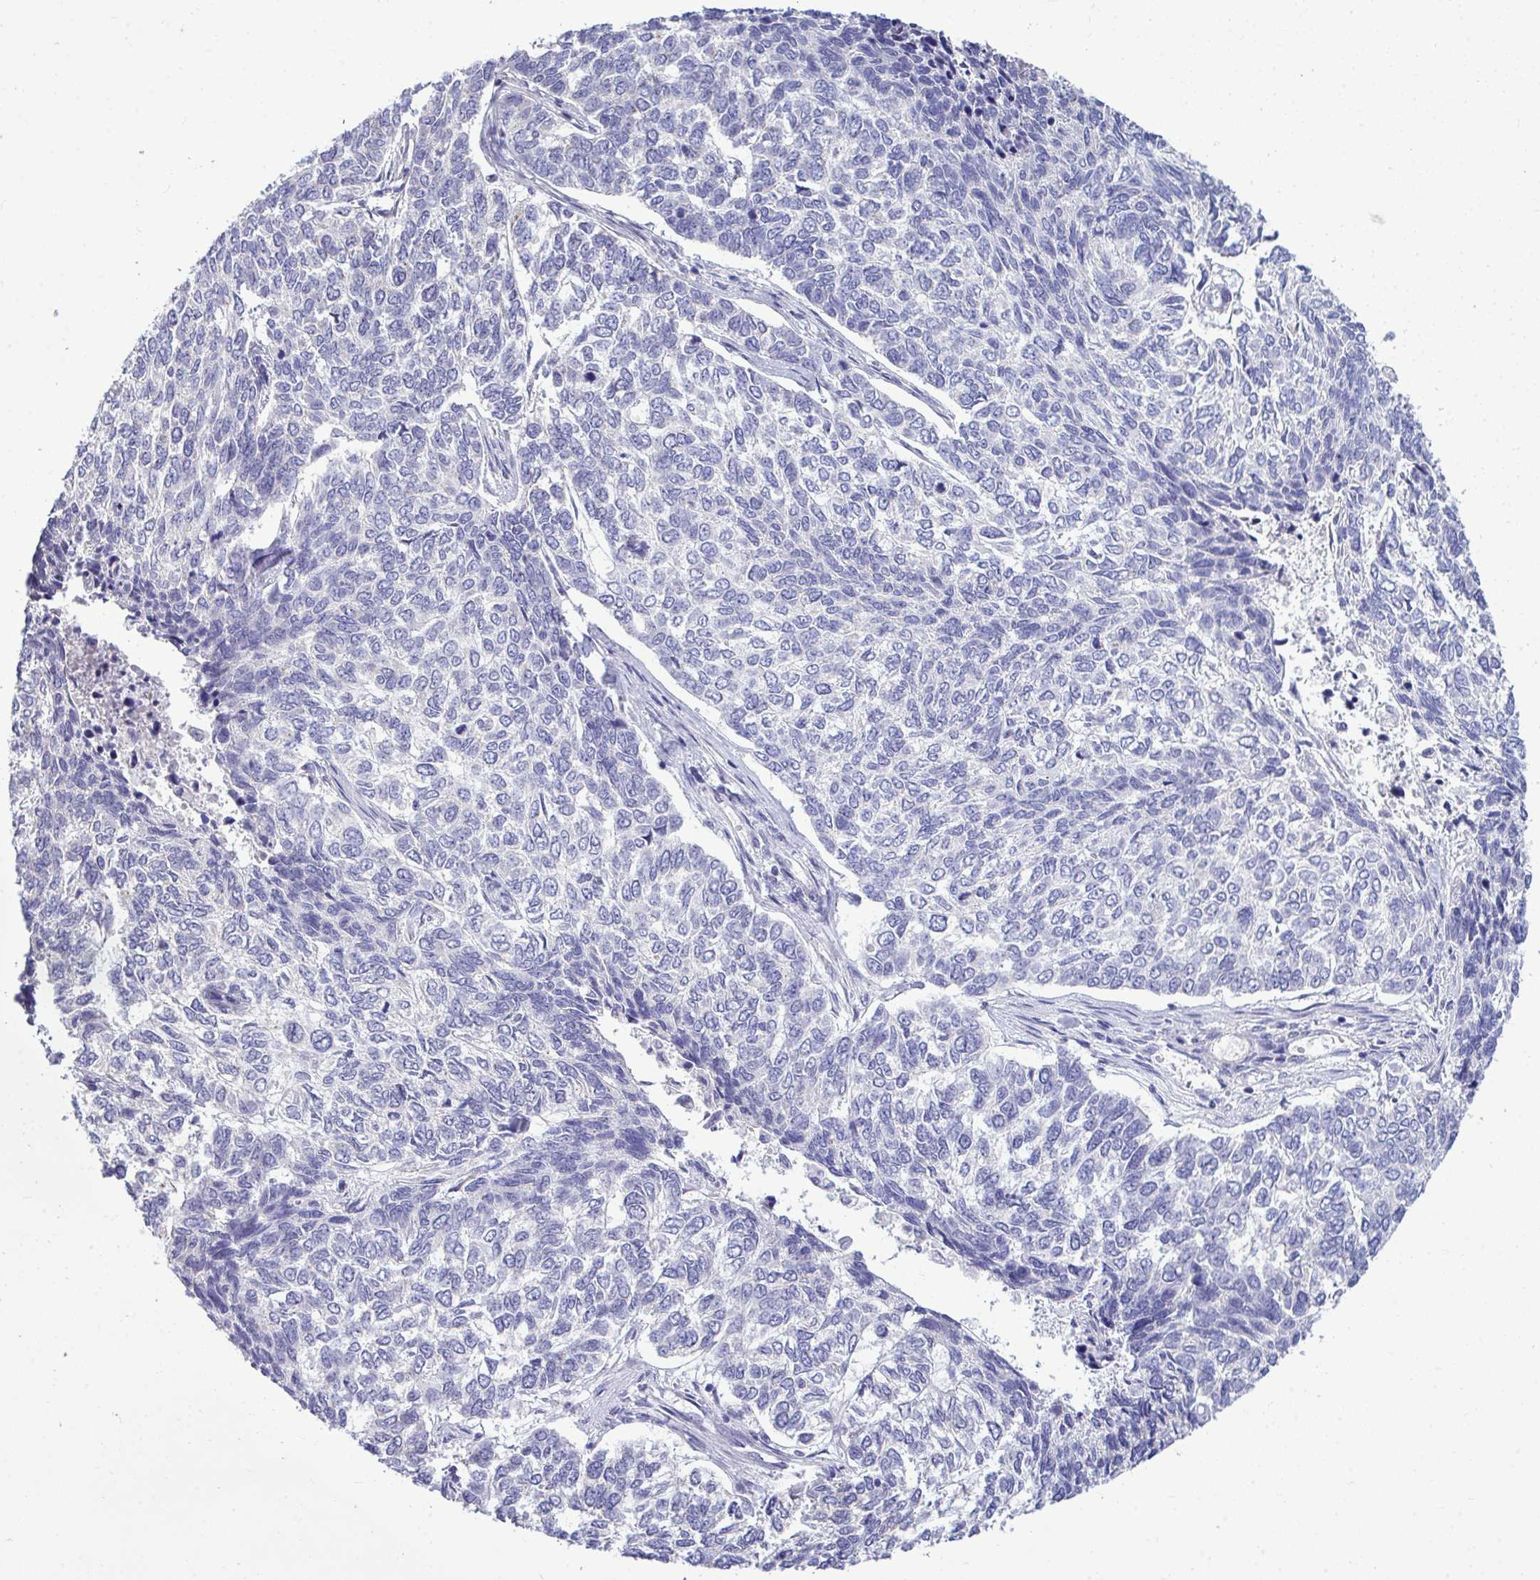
{"staining": {"intensity": "negative", "quantity": "none", "location": "none"}, "tissue": "skin cancer", "cell_type": "Tumor cells", "image_type": "cancer", "snomed": [{"axis": "morphology", "description": "Basal cell carcinoma"}, {"axis": "topography", "description": "Skin"}], "caption": "An immunohistochemistry image of skin cancer (basal cell carcinoma) is shown. There is no staining in tumor cells of skin cancer (basal cell carcinoma). (DAB immunohistochemistry visualized using brightfield microscopy, high magnification).", "gene": "PIGK", "patient": {"sex": "female", "age": 65}}